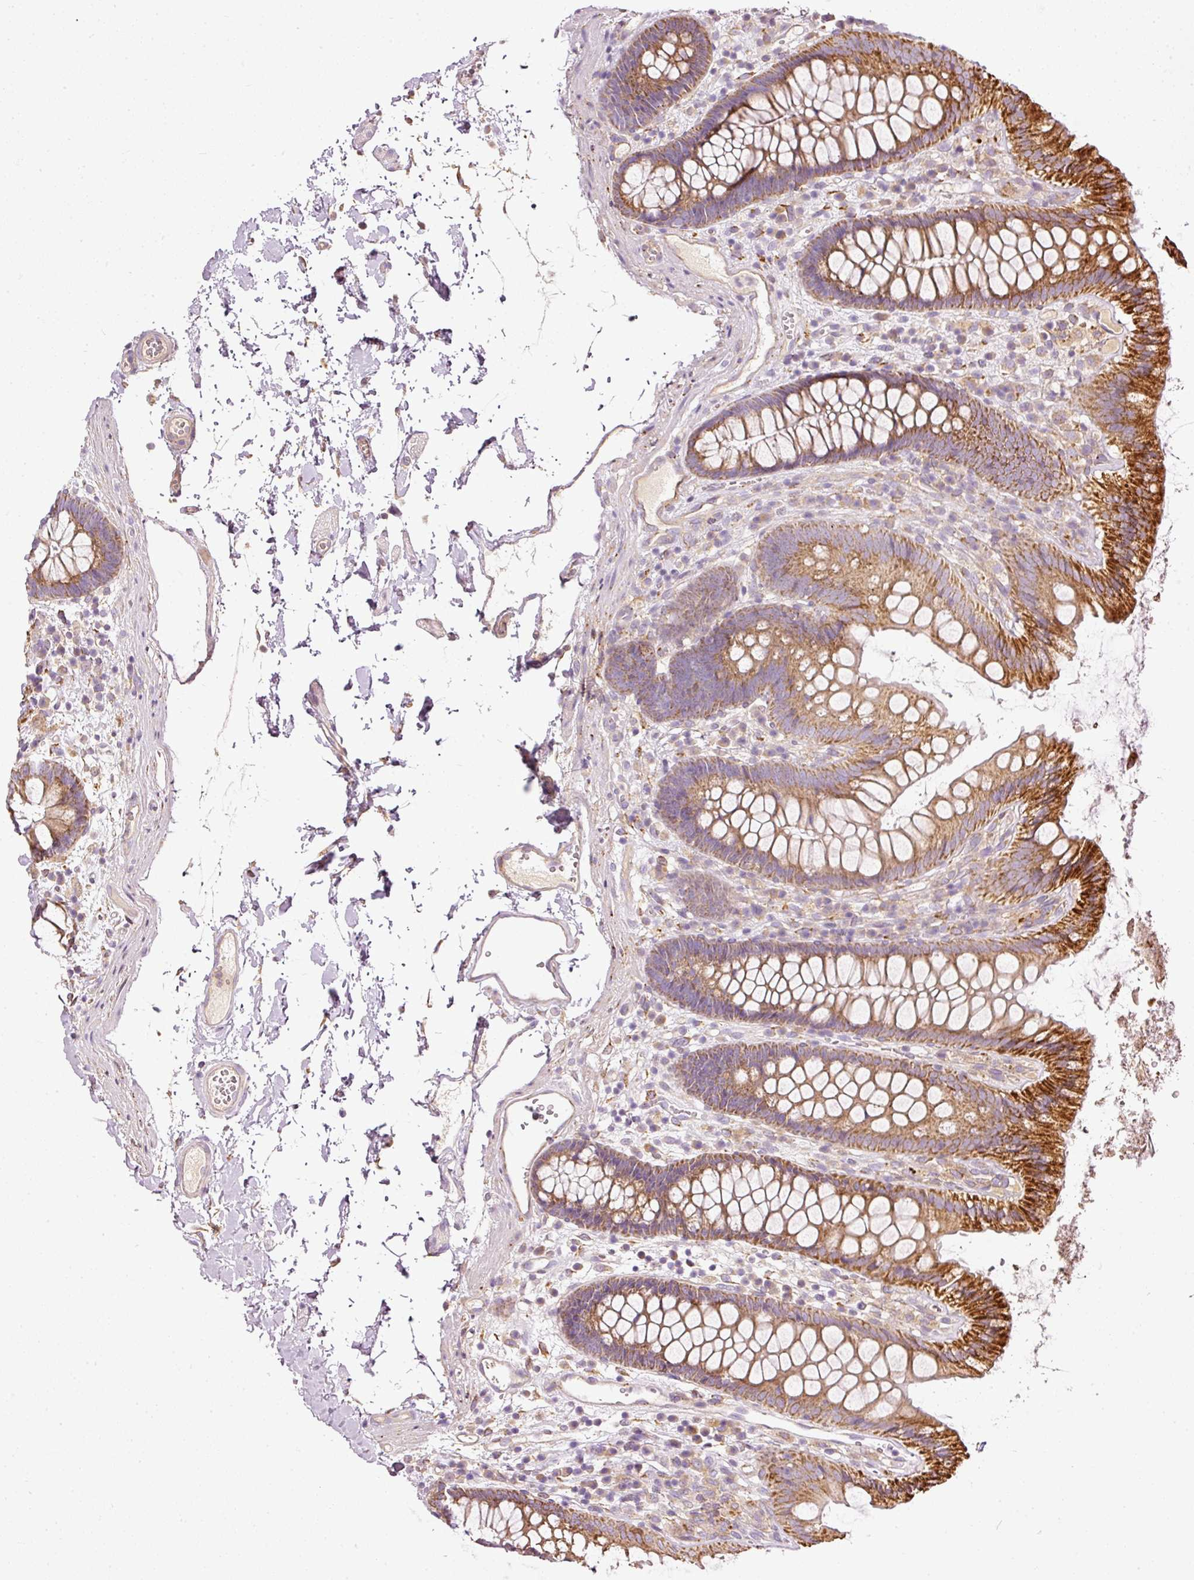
{"staining": {"intensity": "weak", "quantity": "<25%", "location": "cytoplasmic/membranous"}, "tissue": "colon", "cell_type": "Endothelial cells", "image_type": "normal", "snomed": [{"axis": "morphology", "description": "Normal tissue, NOS"}, {"axis": "topography", "description": "Colon"}], "caption": "The immunohistochemistry image has no significant positivity in endothelial cells of colon. Brightfield microscopy of immunohistochemistry stained with DAB (brown) and hematoxylin (blue), captured at high magnification.", "gene": "PAQR9", "patient": {"sex": "male", "age": 84}}